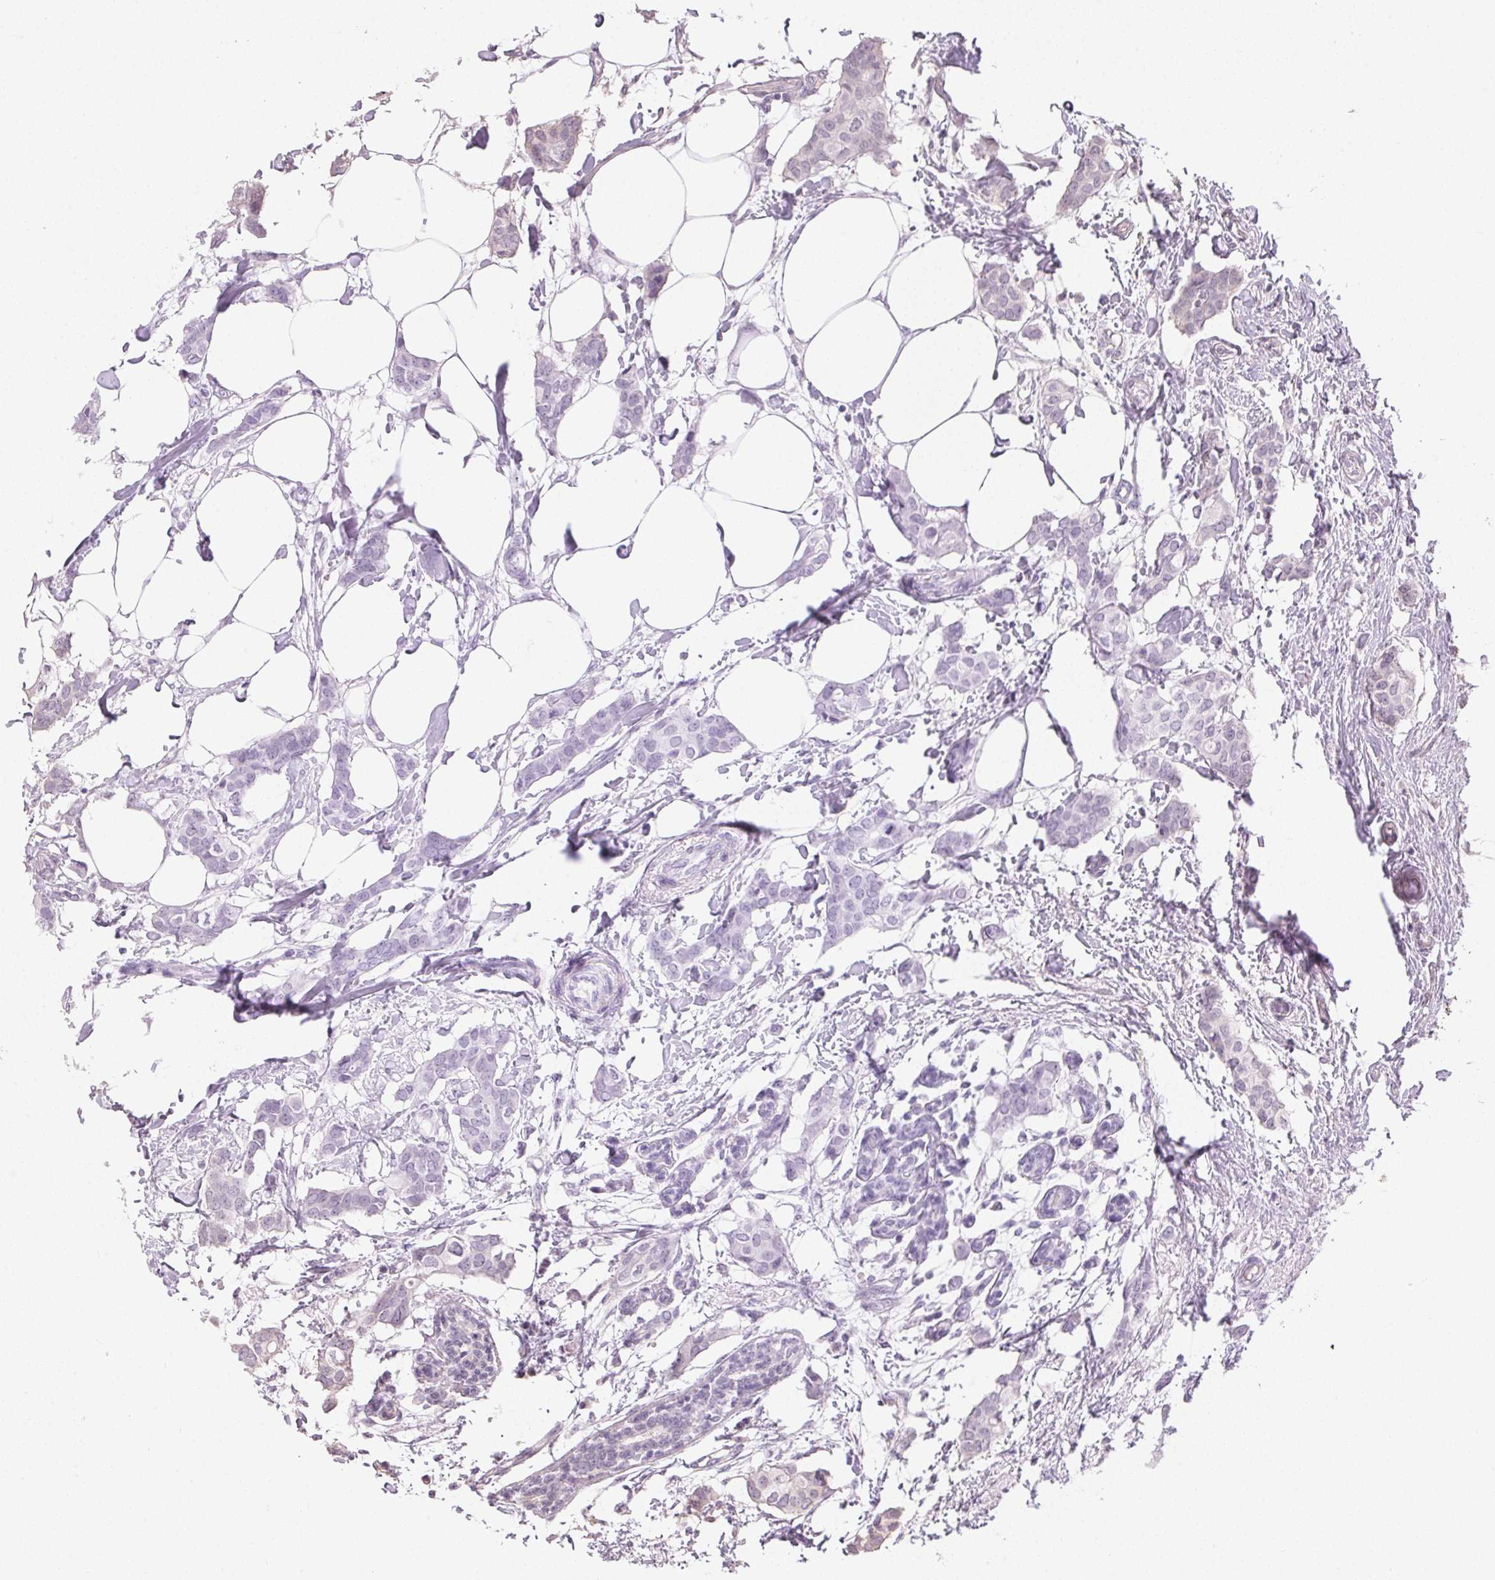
{"staining": {"intensity": "negative", "quantity": "none", "location": "none"}, "tissue": "breast cancer", "cell_type": "Tumor cells", "image_type": "cancer", "snomed": [{"axis": "morphology", "description": "Duct carcinoma"}, {"axis": "topography", "description": "Breast"}], "caption": "This is an immunohistochemistry (IHC) histopathology image of breast cancer. There is no expression in tumor cells.", "gene": "TTC23L", "patient": {"sex": "female", "age": 62}}